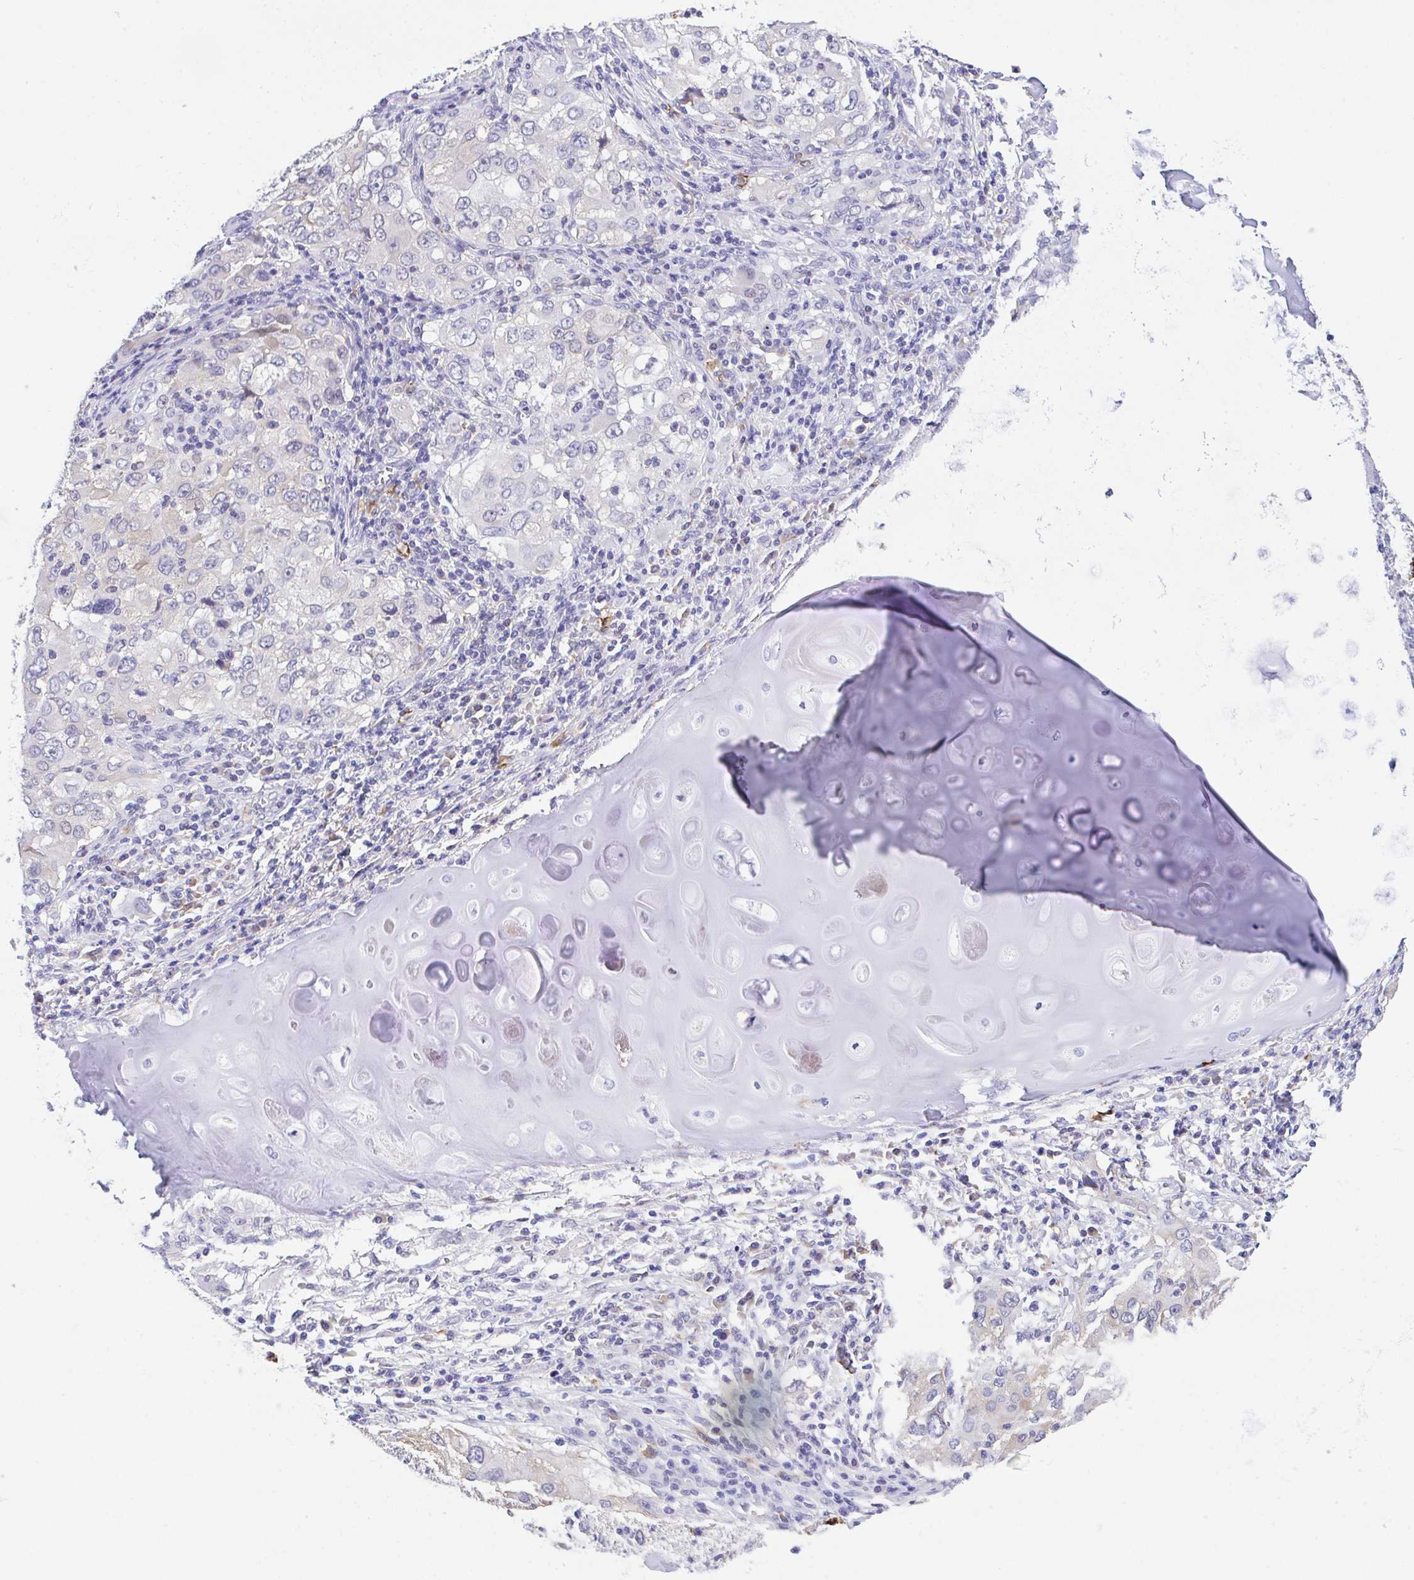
{"staining": {"intensity": "negative", "quantity": "none", "location": "none"}, "tissue": "lung cancer", "cell_type": "Tumor cells", "image_type": "cancer", "snomed": [{"axis": "morphology", "description": "Adenocarcinoma, NOS"}, {"axis": "morphology", "description": "Adenocarcinoma, metastatic, NOS"}, {"axis": "topography", "description": "Lymph node"}, {"axis": "topography", "description": "Lung"}], "caption": "Tumor cells show no significant protein expression in lung metastatic adenocarcinoma. (Brightfield microscopy of DAB (3,3'-diaminobenzidine) IHC at high magnification).", "gene": "HOXB4", "patient": {"sex": "female", "age": 42}}